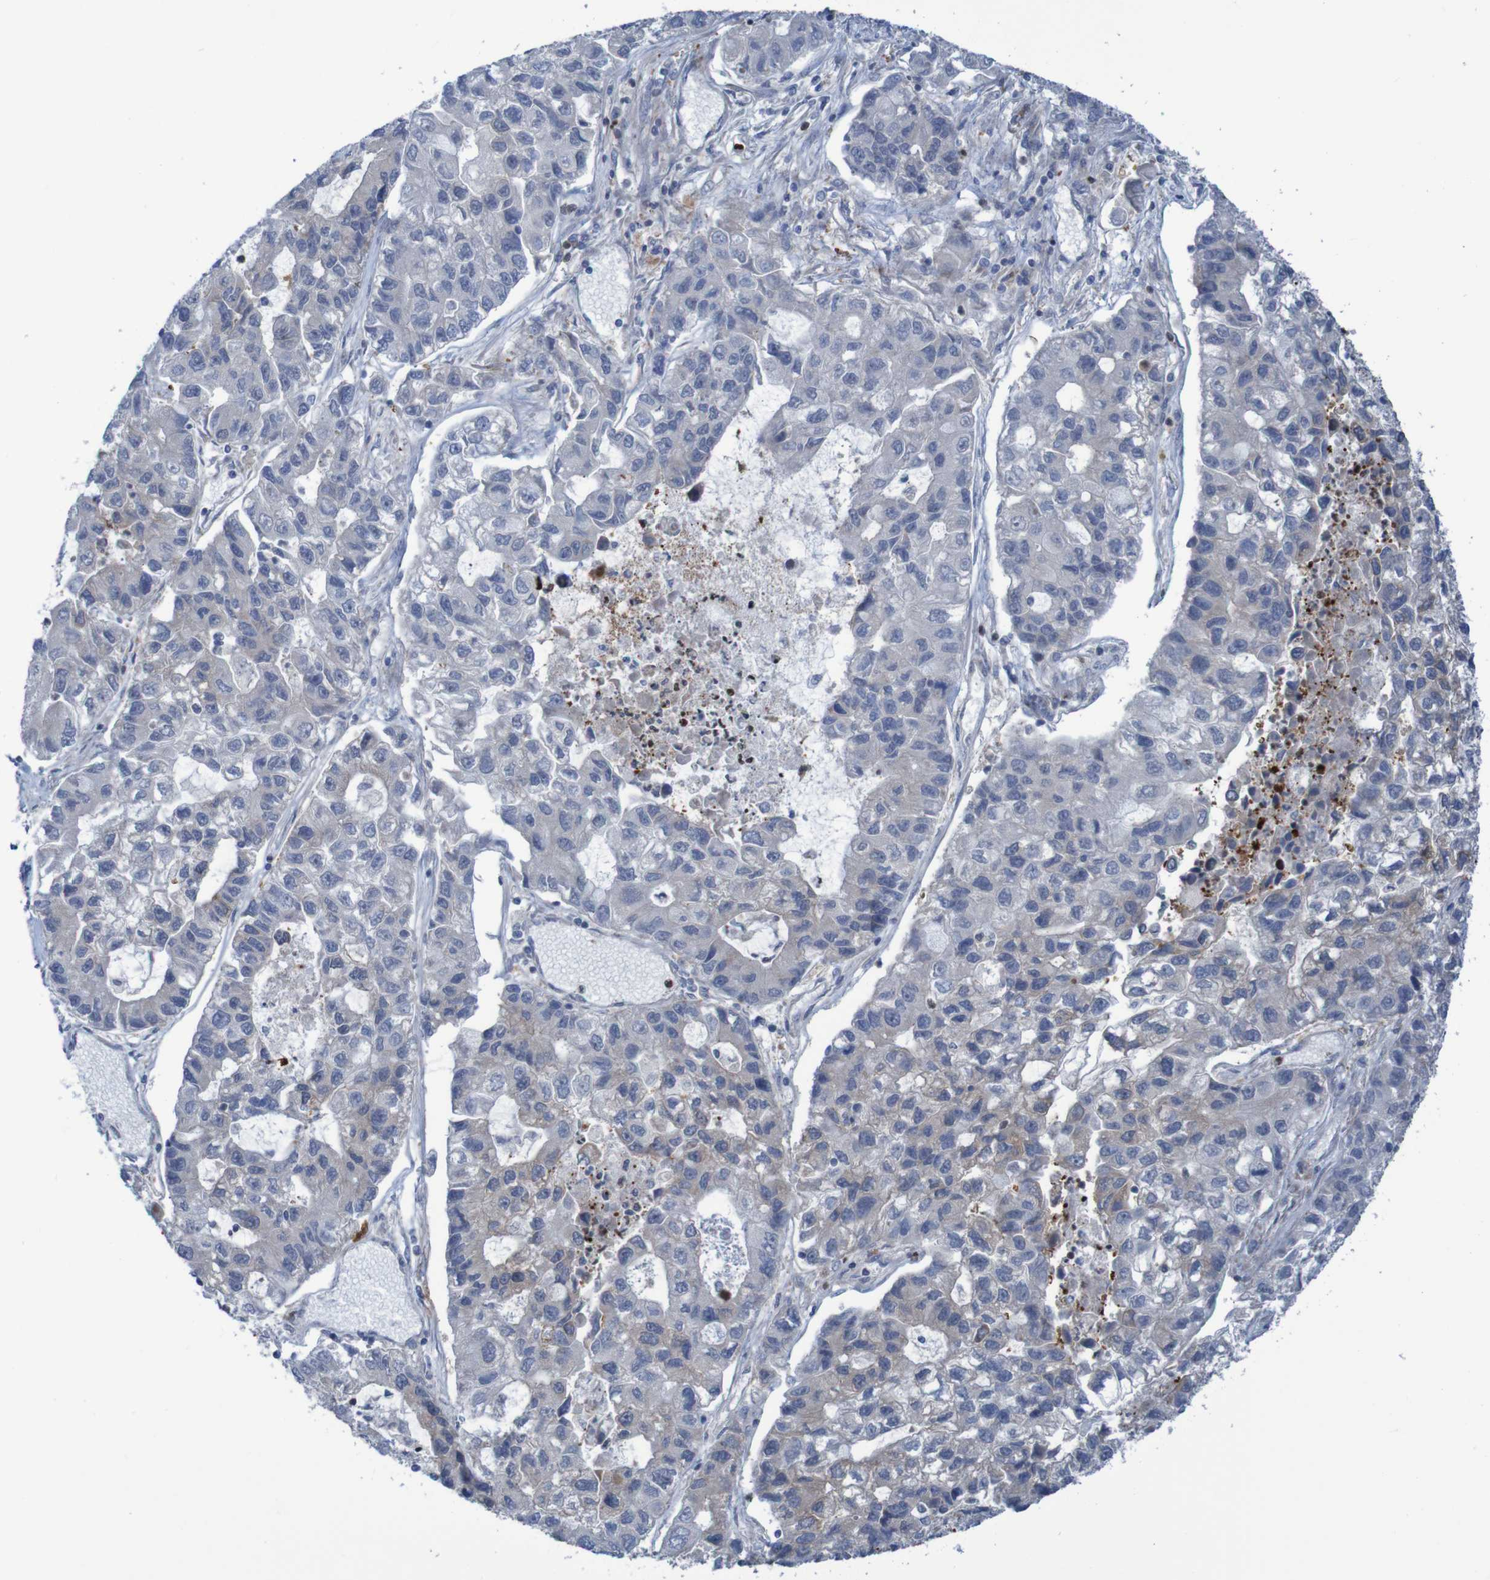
{"staining": {"intensity": "weak", "quantity": "<25%", "location": "cytoplasmic/membranous"}, "tissue": "lung cancer", "cell_type": "Tumor cells", "image_type": "cancer", "snomed": [{"axis": "morphology", "description": "Adenocarcinoma, NOS"}, {"axis": "topography", "description": "Lung"}], "caption": "Lung cancer (adenocarcinoma) stained for a protein using IHC exhibits no expression tumor cells.", "gene": "ANGPT4", "patient": {"sex": "female", "age": 51}}